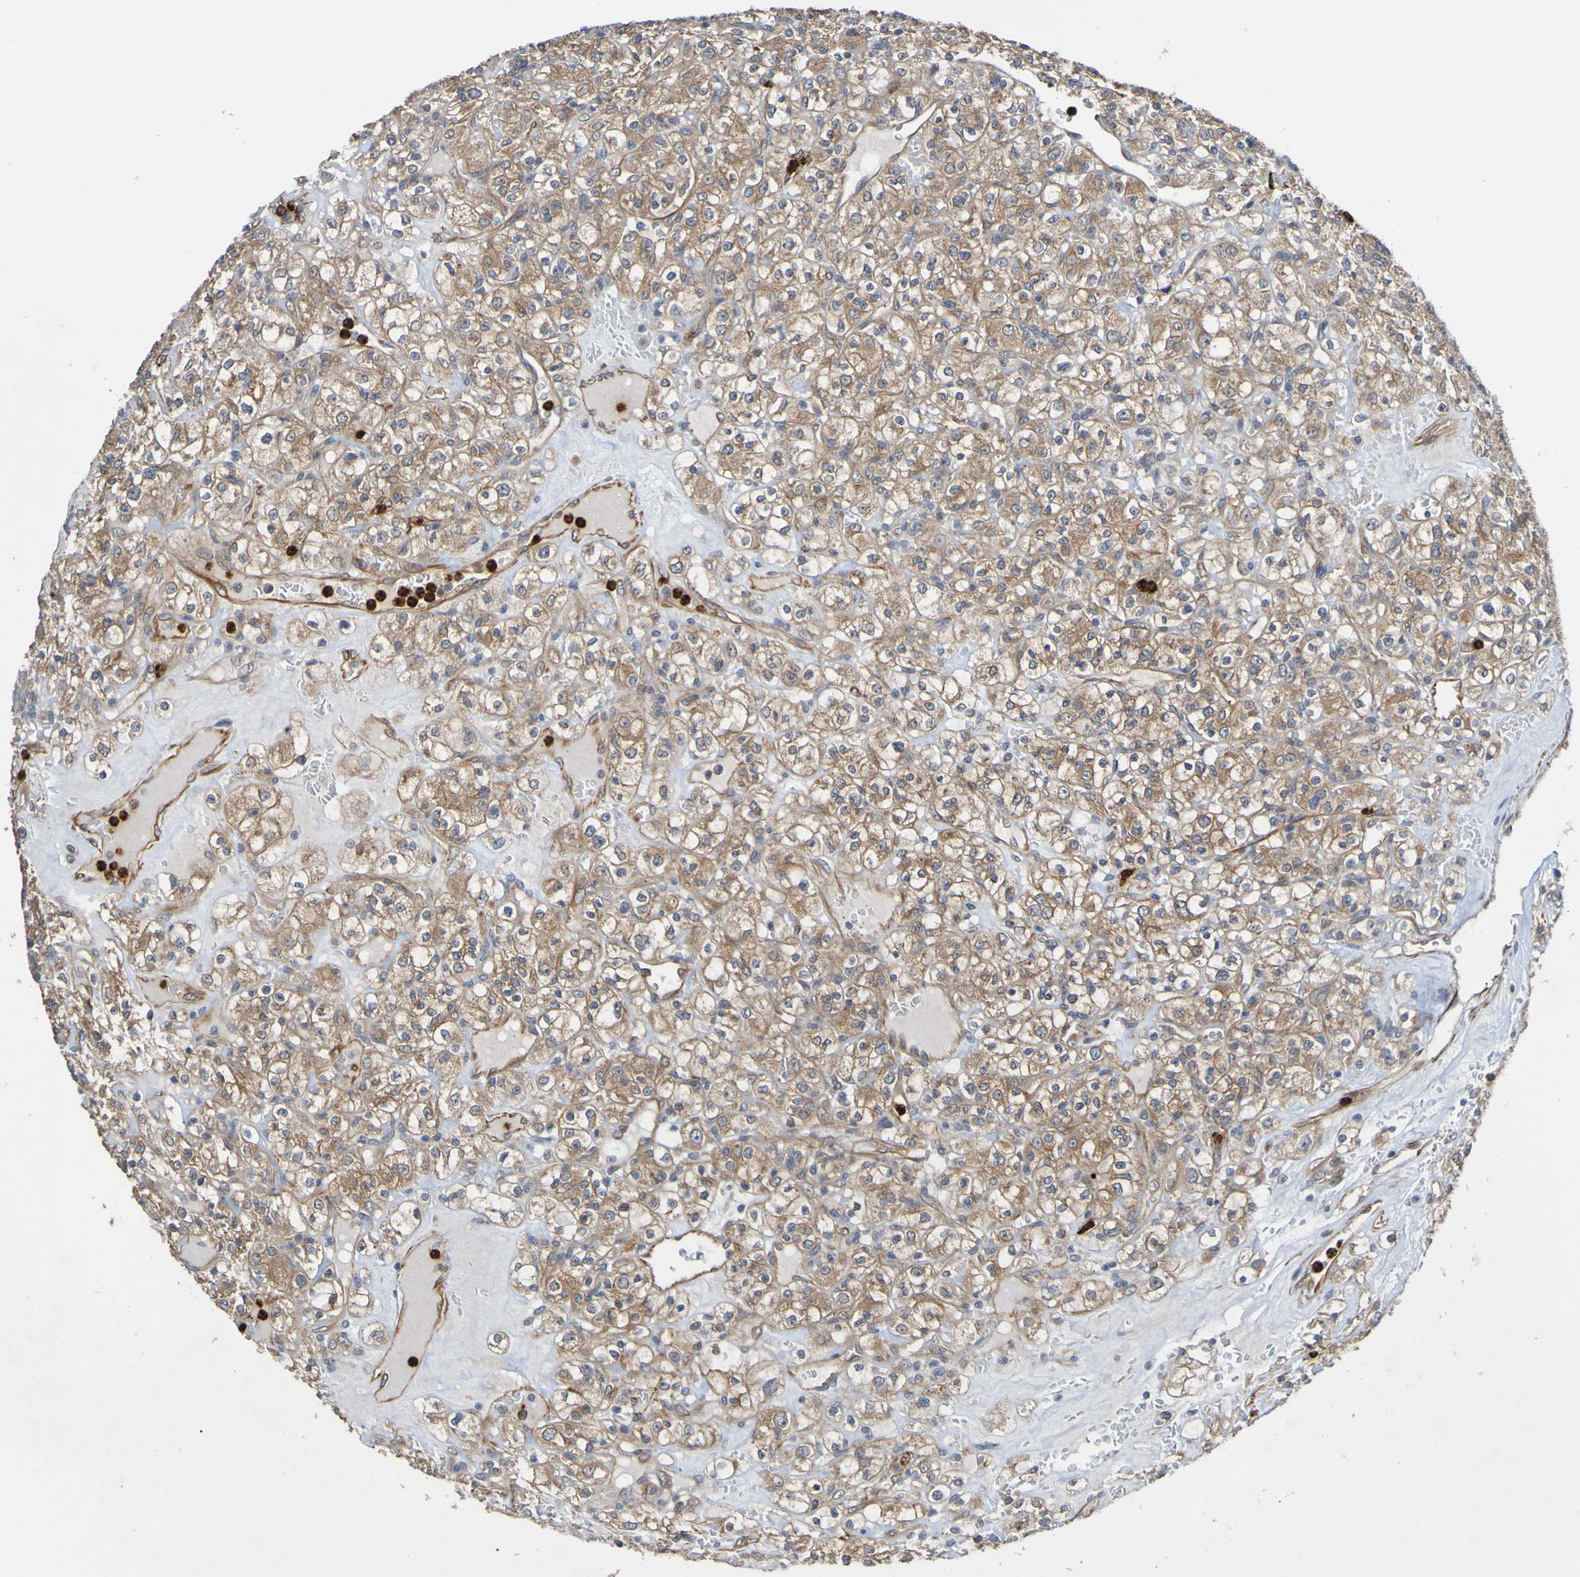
{"staining": {"intensity": "moderate", "quantity": ">75%", "location": "cytoplasmic/membranous"}, "tissue": "renal cancer", "cell_type": "Tumor cells", "image_type": "cancer", "snomed": [{"axis": "morphology", "description": "Normal tissue, NOS"}, {"axis": "morphology", "description": "Adenocarcinoma, NOS"}, {"axis": "topography", "description": "Kidney"}], "caption": "Protein expression analysis of renal adenocarcinoma demonstrates moderate cytoplasmic/membranous staining in about >75% of tumor cells.", "gene": "ST8SIA6", "patient": {"sex": "female", "age": 72}}